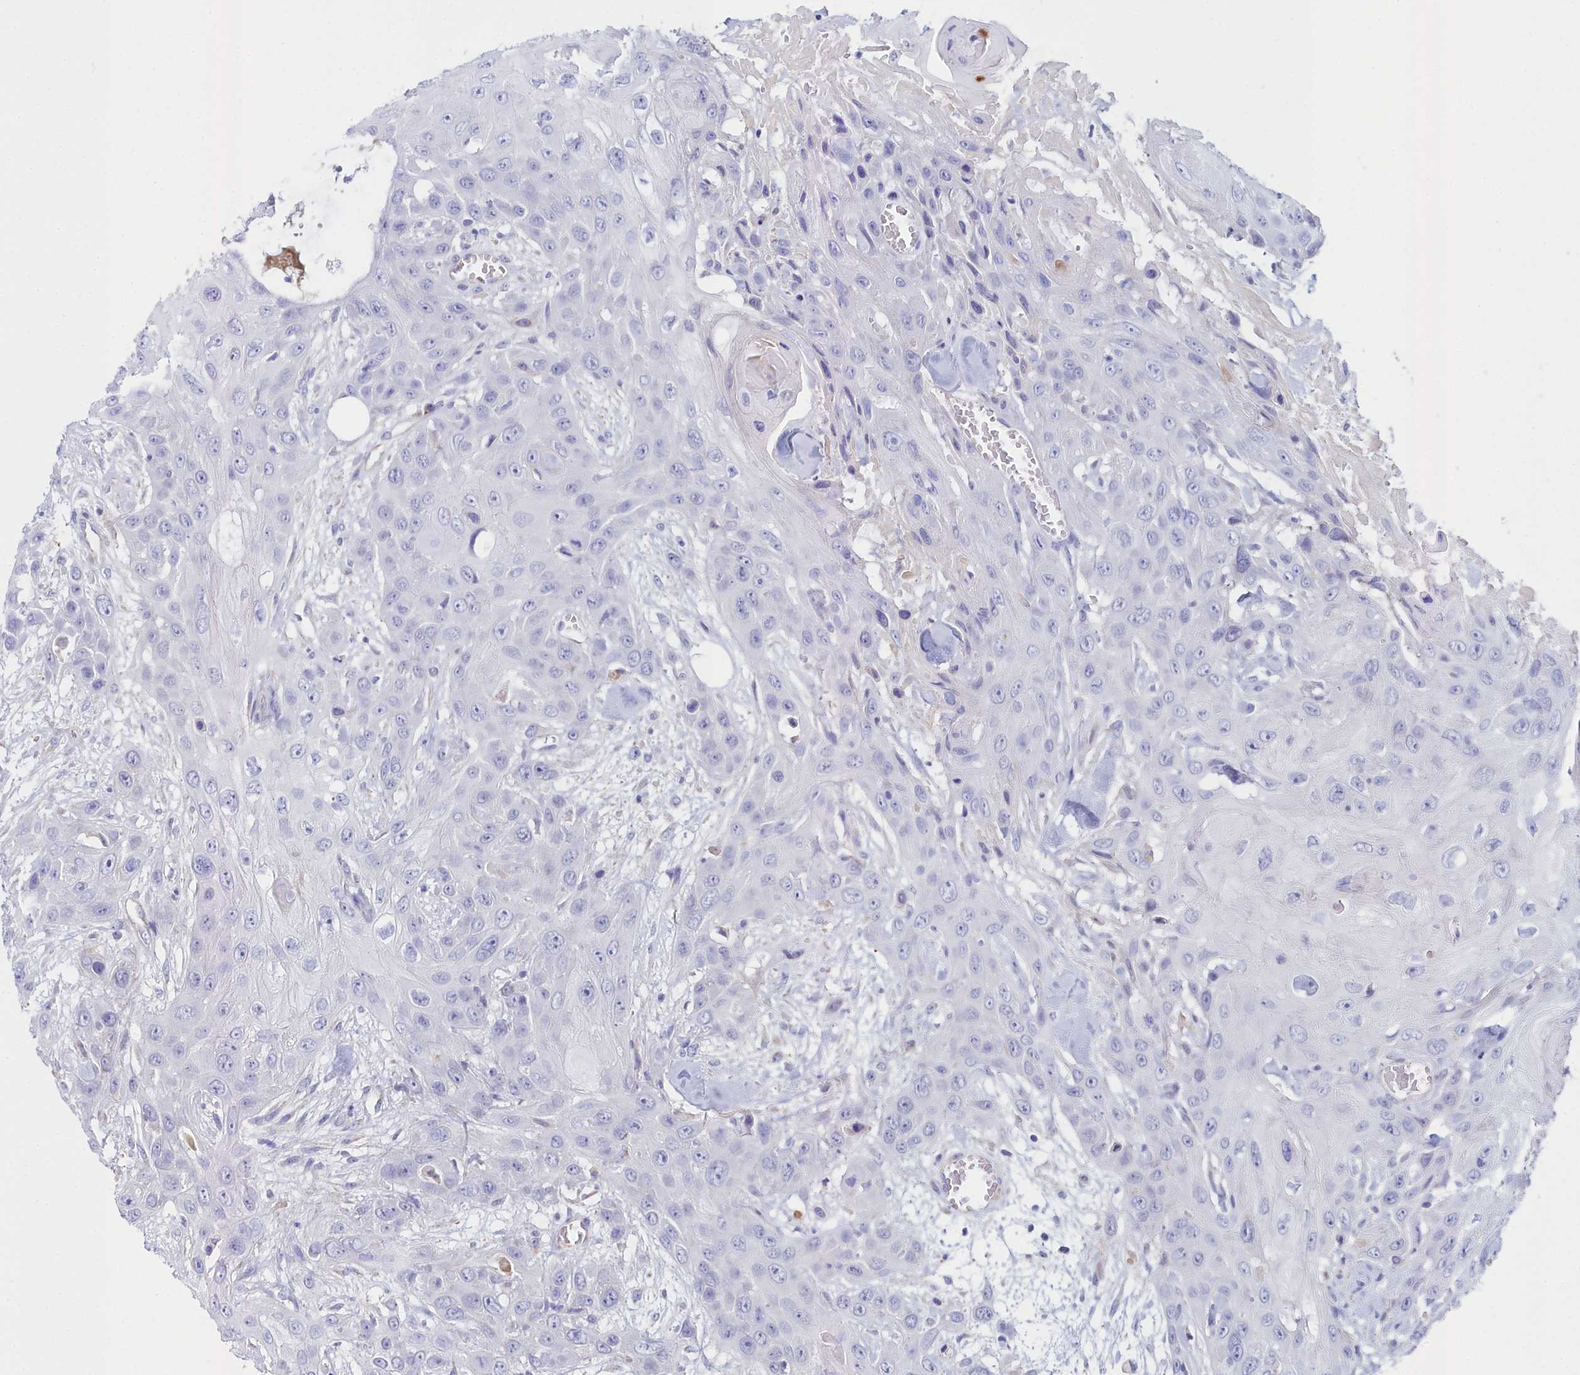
{"staining": {"intensity": "negative", "quantity": "none", "location": "none"}, "tissue": "head and neck cancer", "cell_type": "Tumor cells", "image_type": "cancer", "snomed": [{"axis": "morphology", "description": "Squamous cell carcinoma, NOS"}, {"axis": "topography", "description": "Head-Neck"}], "caption": "High magnification brightfield microscopy of squamous cell carcinoma (head and neck) stained with DAB (brown) and counterstained with hematoxylin (blue): tumor cells show no significant expression.", "gene": "SLC49A3", "patient": {"sex": "male", "age": 81}}